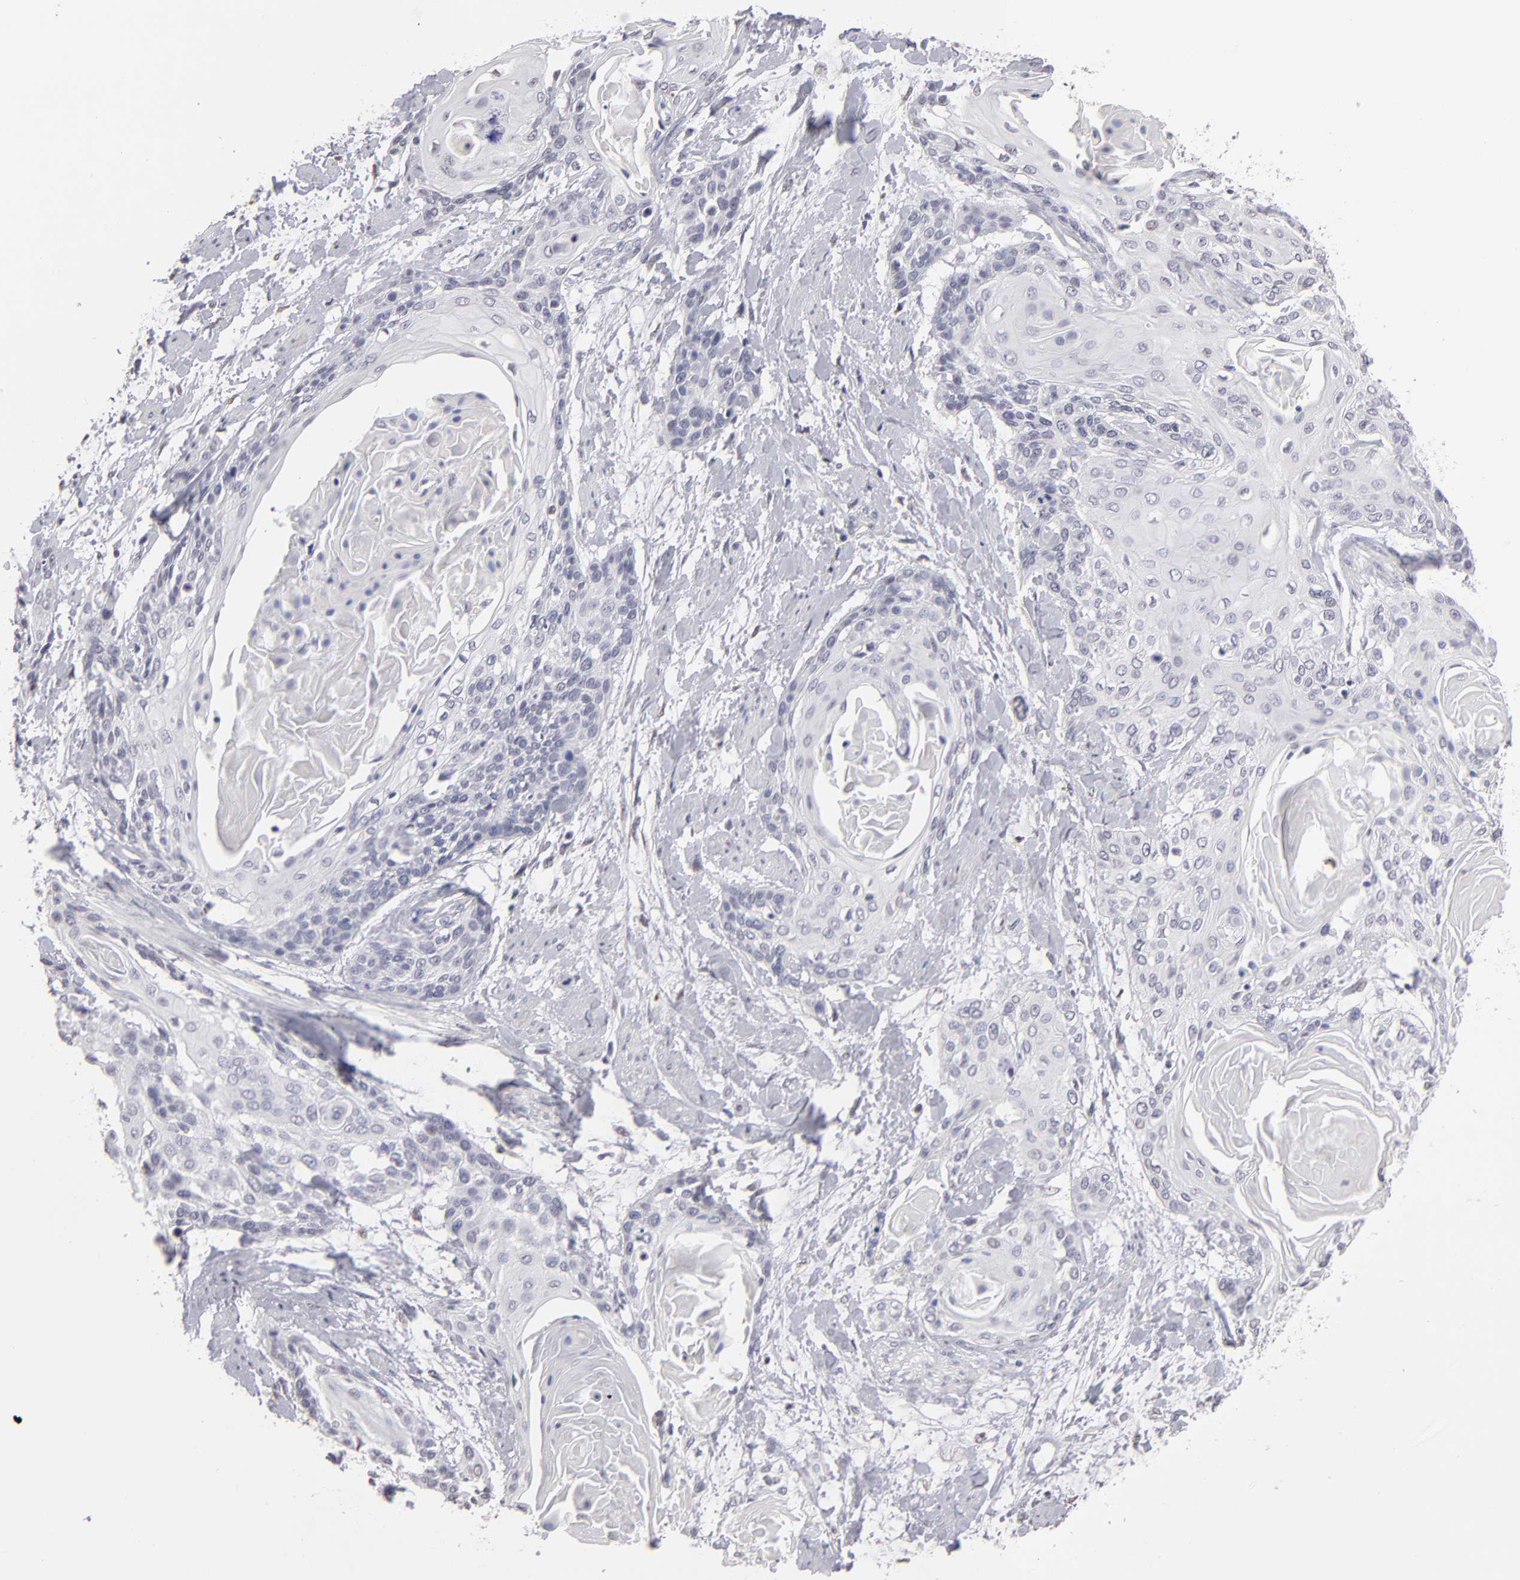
{"staining": {"intensity": "negative", "quantity": "none", "location": "none"}, "tissue": "cervical cancer", "cell_type": "Tumor cells", "image_type": "cancer", "snomed": [{"axis": "morphology", "description": "Squamous cell carcinoma, NOS"}, {"axis": "topography", "description": "Cervix"}], "caption": "Tumor cells show no significant protein positivity in cervical cancer.", "gene": "MGAM", "patient": {"sex": "female", "age": 57}}